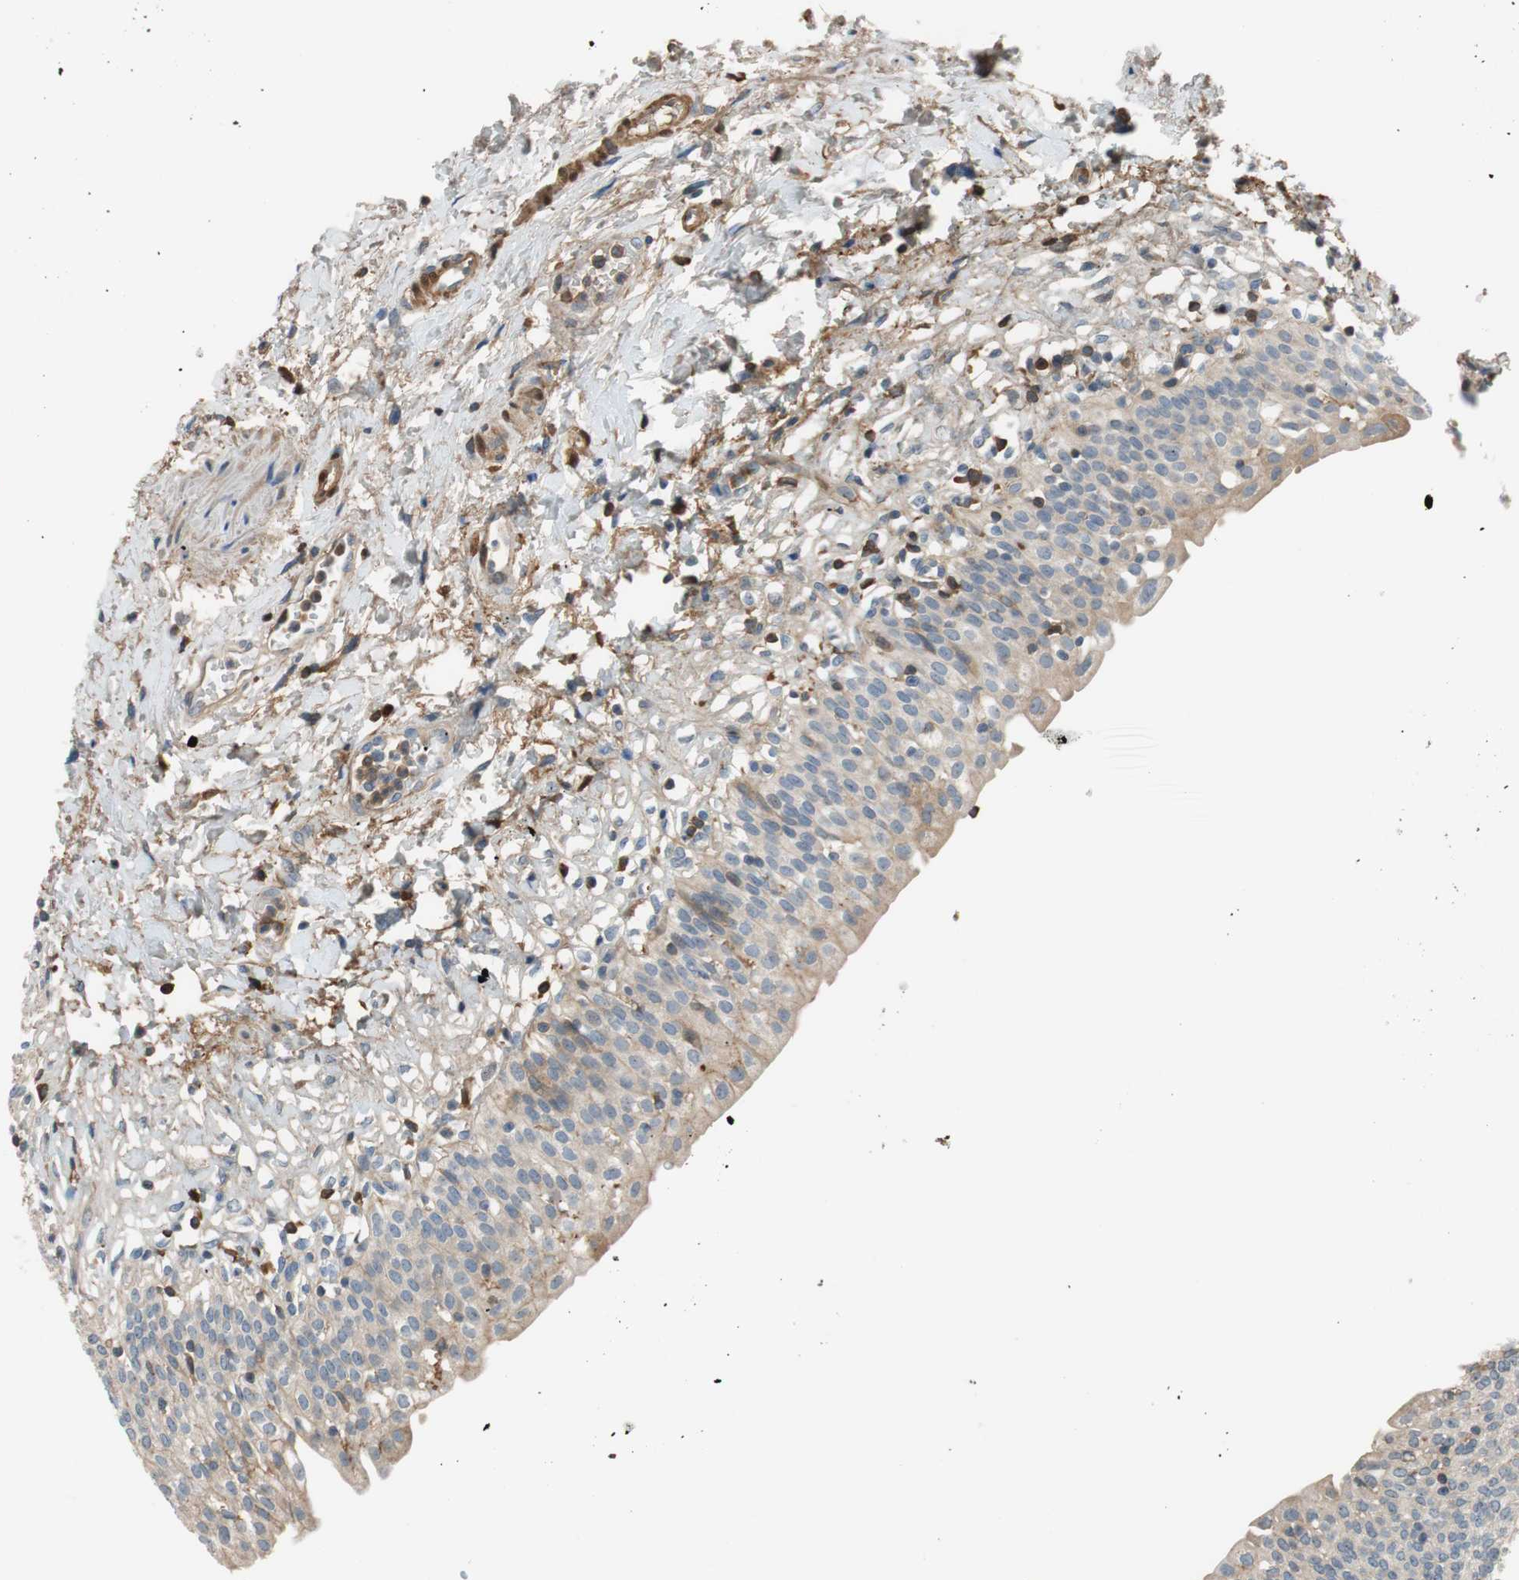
{"staining": {"intensity": "weak", "quantity": ">75%", "location": "cytoplasmic/membranous"}, "tissue": "urinary bladder", "cell_type": "Urothelial cells", "image_type": "normal", "snomed": [{"axis": "morphology", "description": "Normal tissue, NOS"}, {"axis": "topography", "description": "Urinary bladder"}], "caption": "Immunohistochemistry staining of unremarkable urinary bladder, which shows low levels of weak cytoplasmic/membranous expression in approximately >75% of urothelial cells indicating weak cytoplasmic/membranous protein expression. The staining was performed using DAB (3,3'-diaminobenzidine) (brown) for protein detection and nuclei were counterstained in hematoxylin (blue).", "gene": "C4A", "patient": {"sex": "male", "age": 55}}